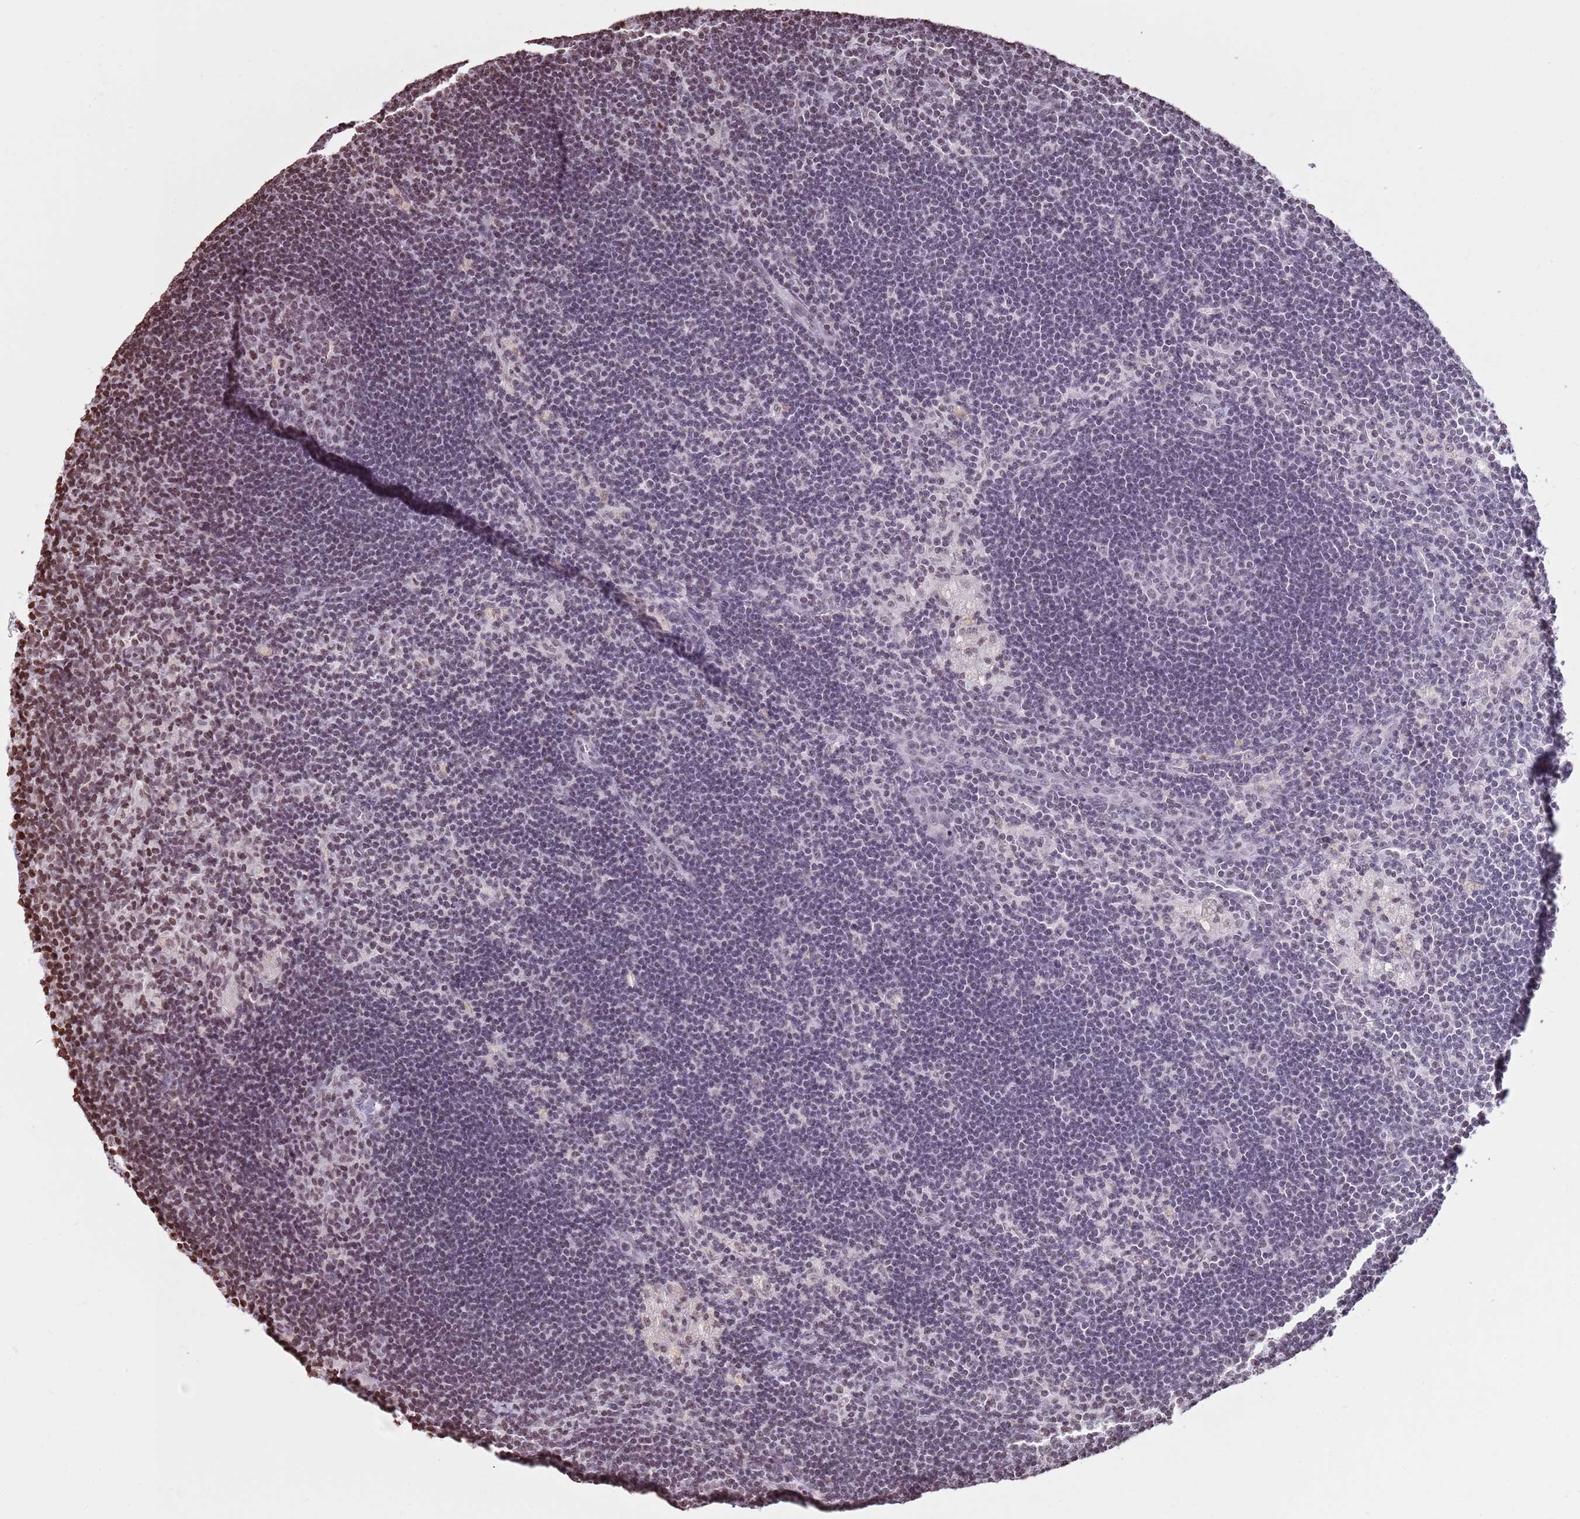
{"staining": {"intensity": "negative", "quantity": "none", "location": "none"}, "tissue": "lymph node", "cell_type": "Germinal center cells", "image_type": "normal", "snomed": [{"axis": "morphology", "description": "Normal tissue, NOS"}, {"axis": "topography", "description": "Lymph node"}], "caption": "Germinal center cells are negative for protein expression in unremarkable human lymph node. (DAB (3,3'-diaminobenzidine) immunohistochemistry, high magnification).", "gene": "KPNA3", "patient": {"sex": "male", "age": 24}}